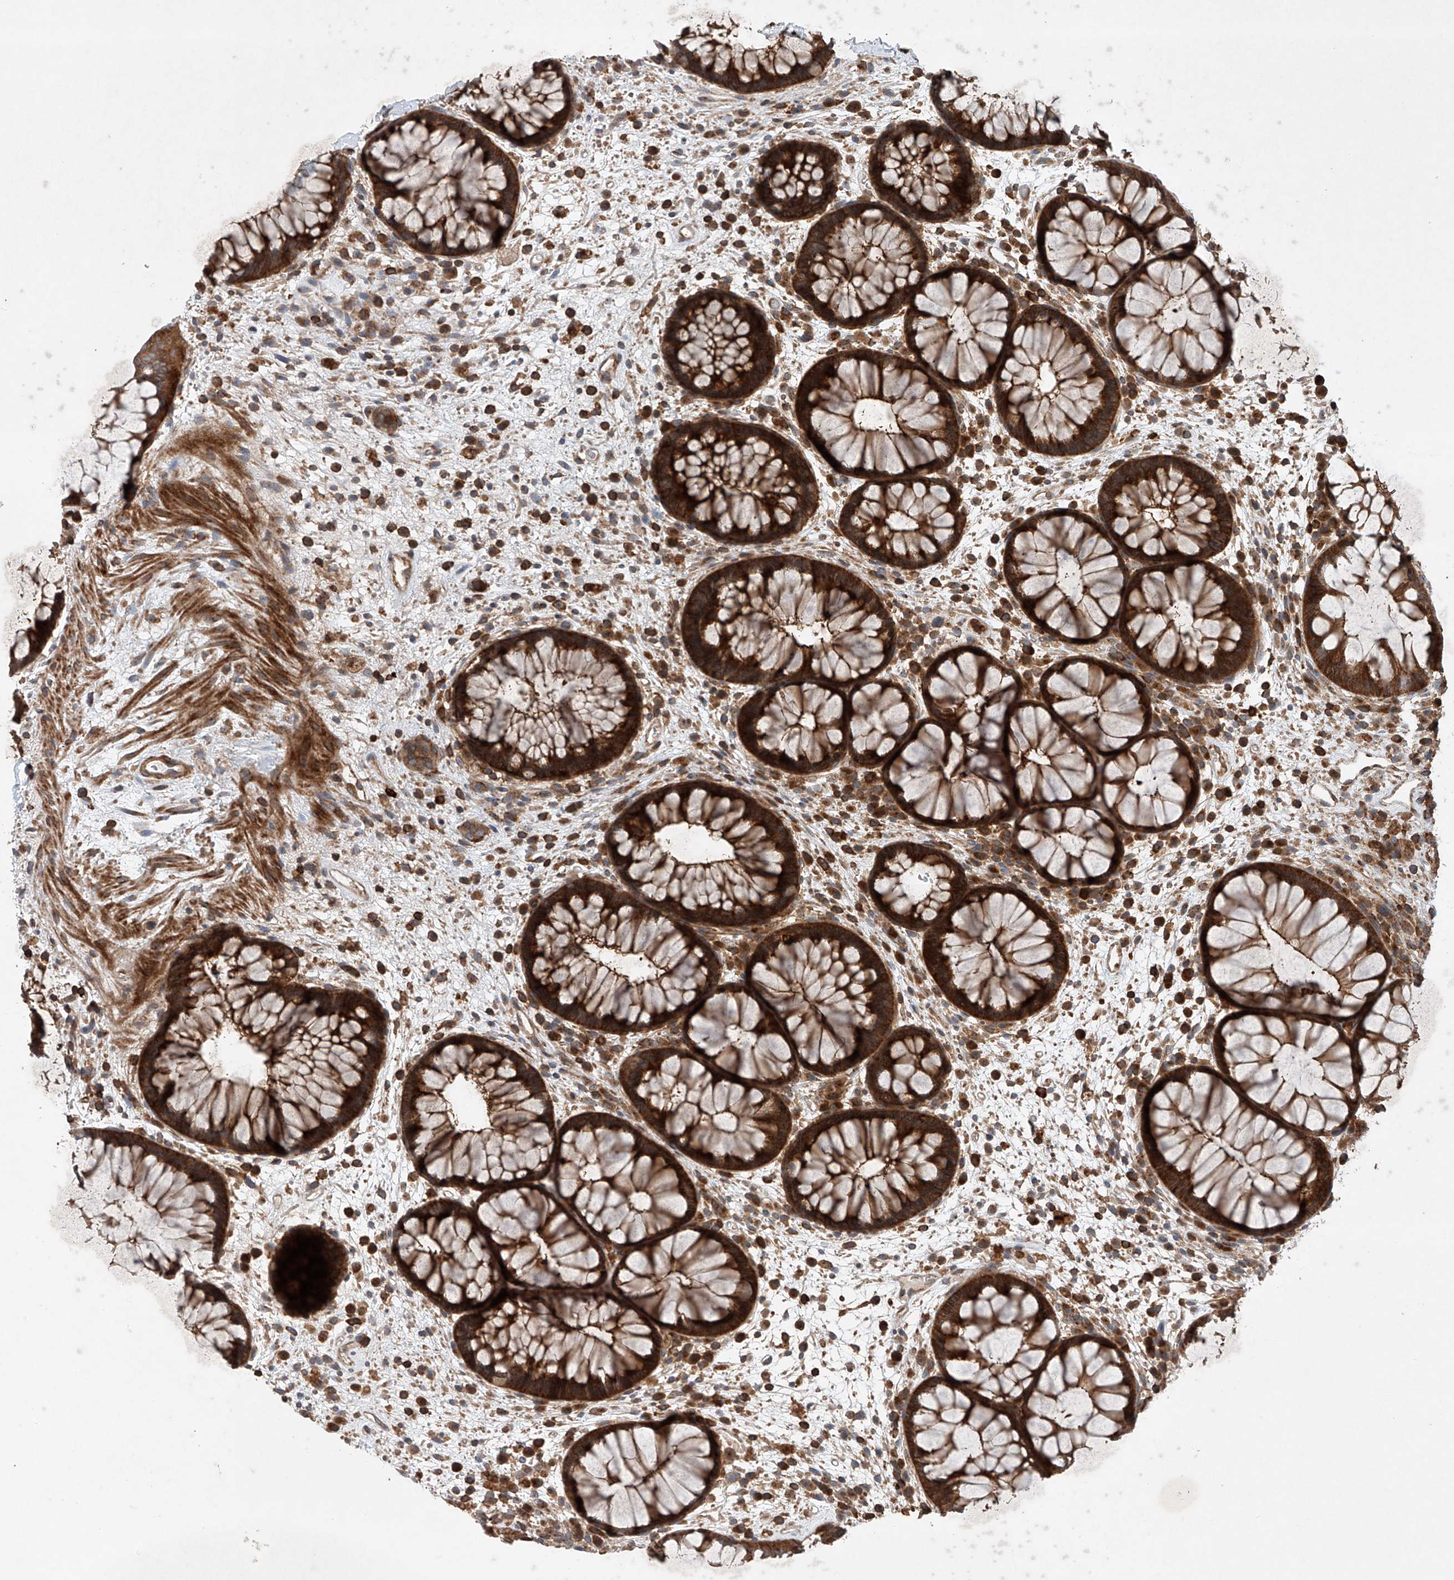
{"staining": {"intensity": "strong", "quantity": ">75%", "location": "cytoplasmic/membranous"}, "tissue": "rectum", "cell_type": "Glandular cells", "image_type": "normal", "snomed": [{"axis": "morphology", "description": "Normal tissue, NOS"}, {"axis": "topography", "description": "Rectum"}], "caption": "Protein expression analysis of normal human rectum reveals strong cytoplasmic/membranous staining in approximately >75% of glandular cells. Using DAB (3,3'-diaminobenzidine) (brown) and hematoxylin (blue) stains, captured at high magnification using brightfield microscopy.", "gene": "CEP85L", "patient": {"sex": "male", "age": 51}}